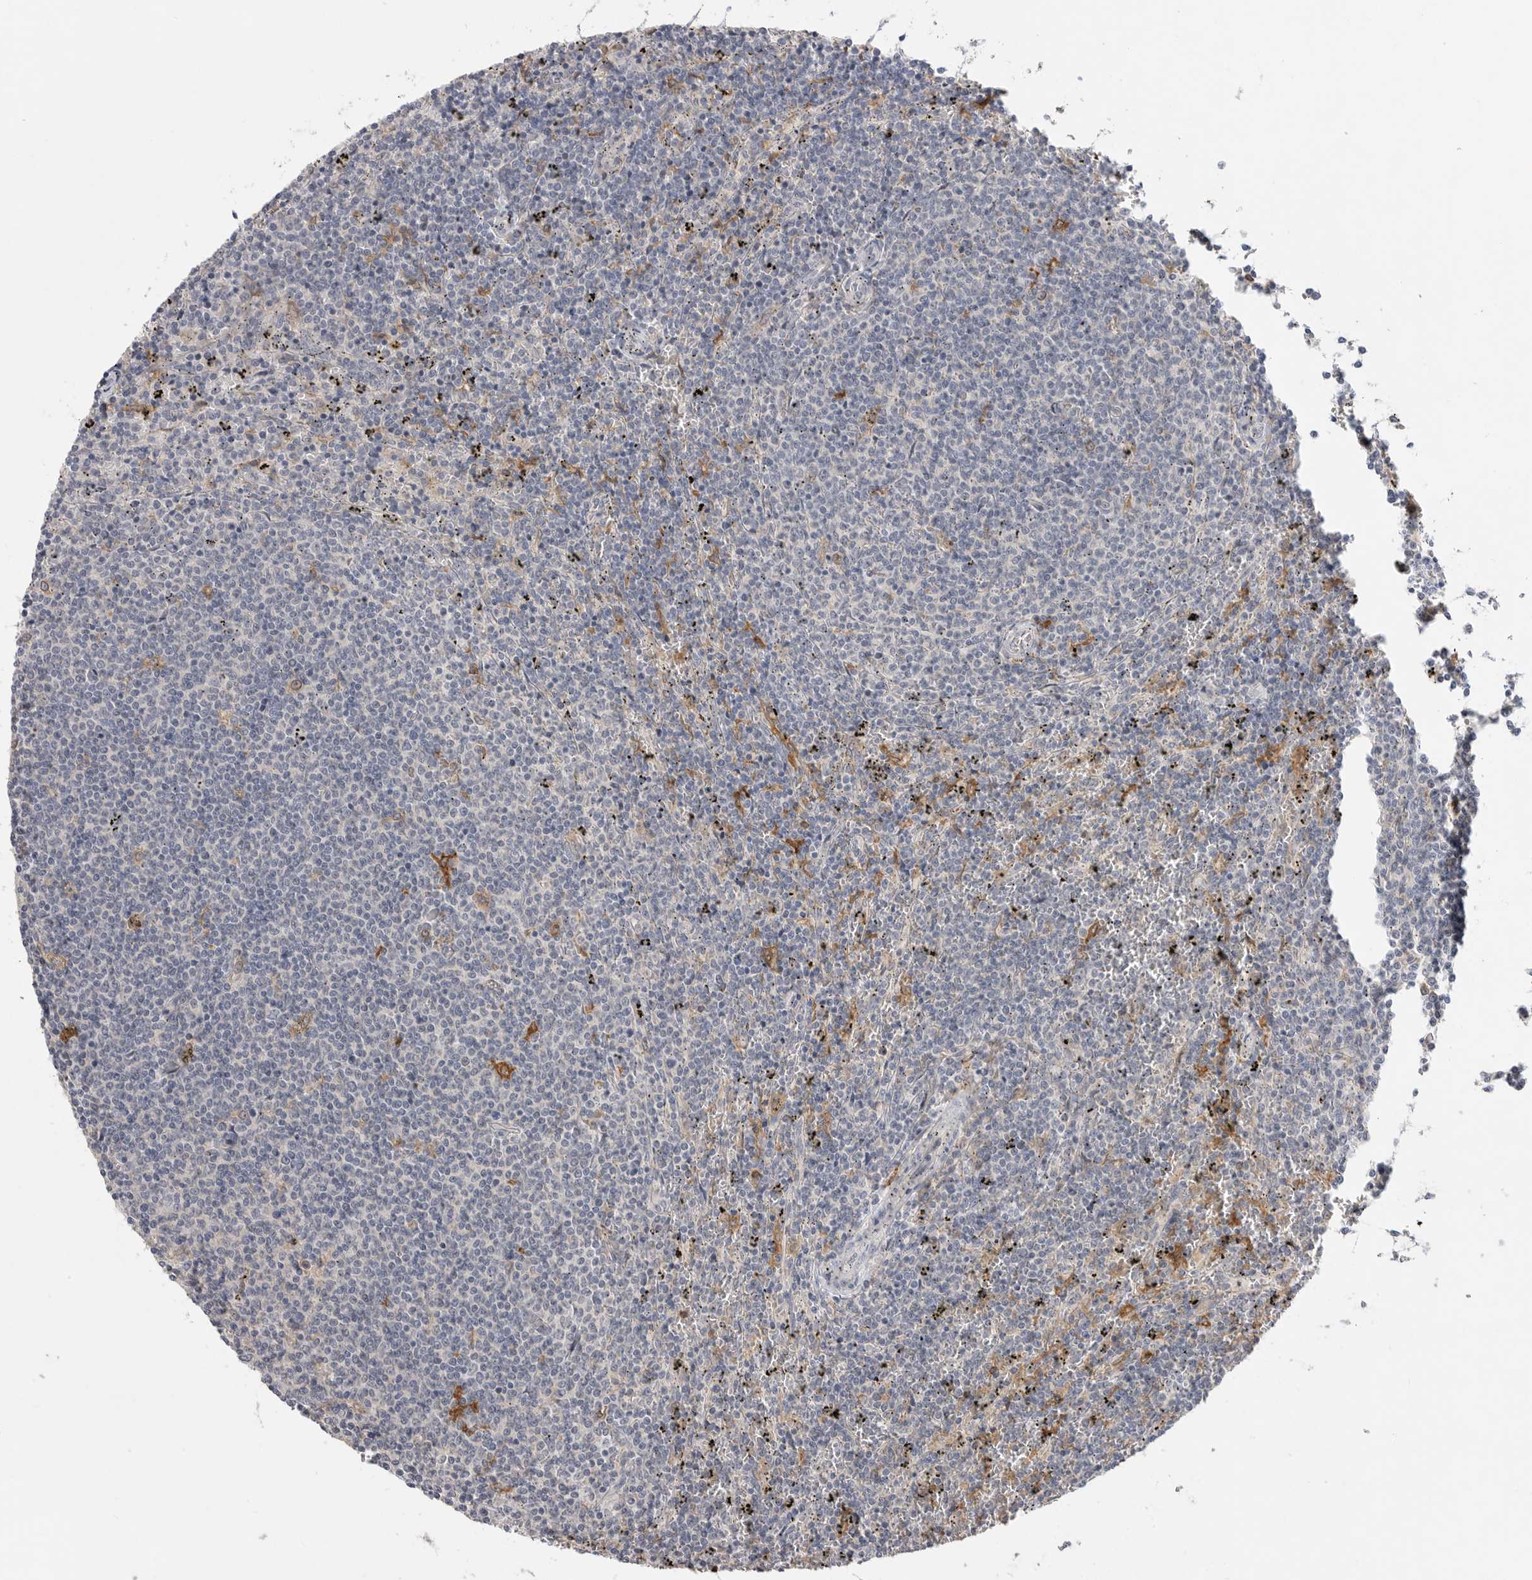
{"staining": {"intensity": "negative", "quantity": "none", "location": "none"}, "tissue": "lymphoma", "cell_type": "Tumor cells", "image_type": "cancer", "snomed": [{"axis": "morphology", "description": "Malignant lymphoma, non-Hodgkin's type, Low grade"}, {"axis": "topography", "description": "Spleen"}], "caption": "Protein analysis of low-grade malignant lymphoma, non-Hodgkin's type reveals no significant staining in tumor cells. Nuclei are stained in blue.", "gene": "ITGAD", "patient": {"sex": "female", "age": 50}}